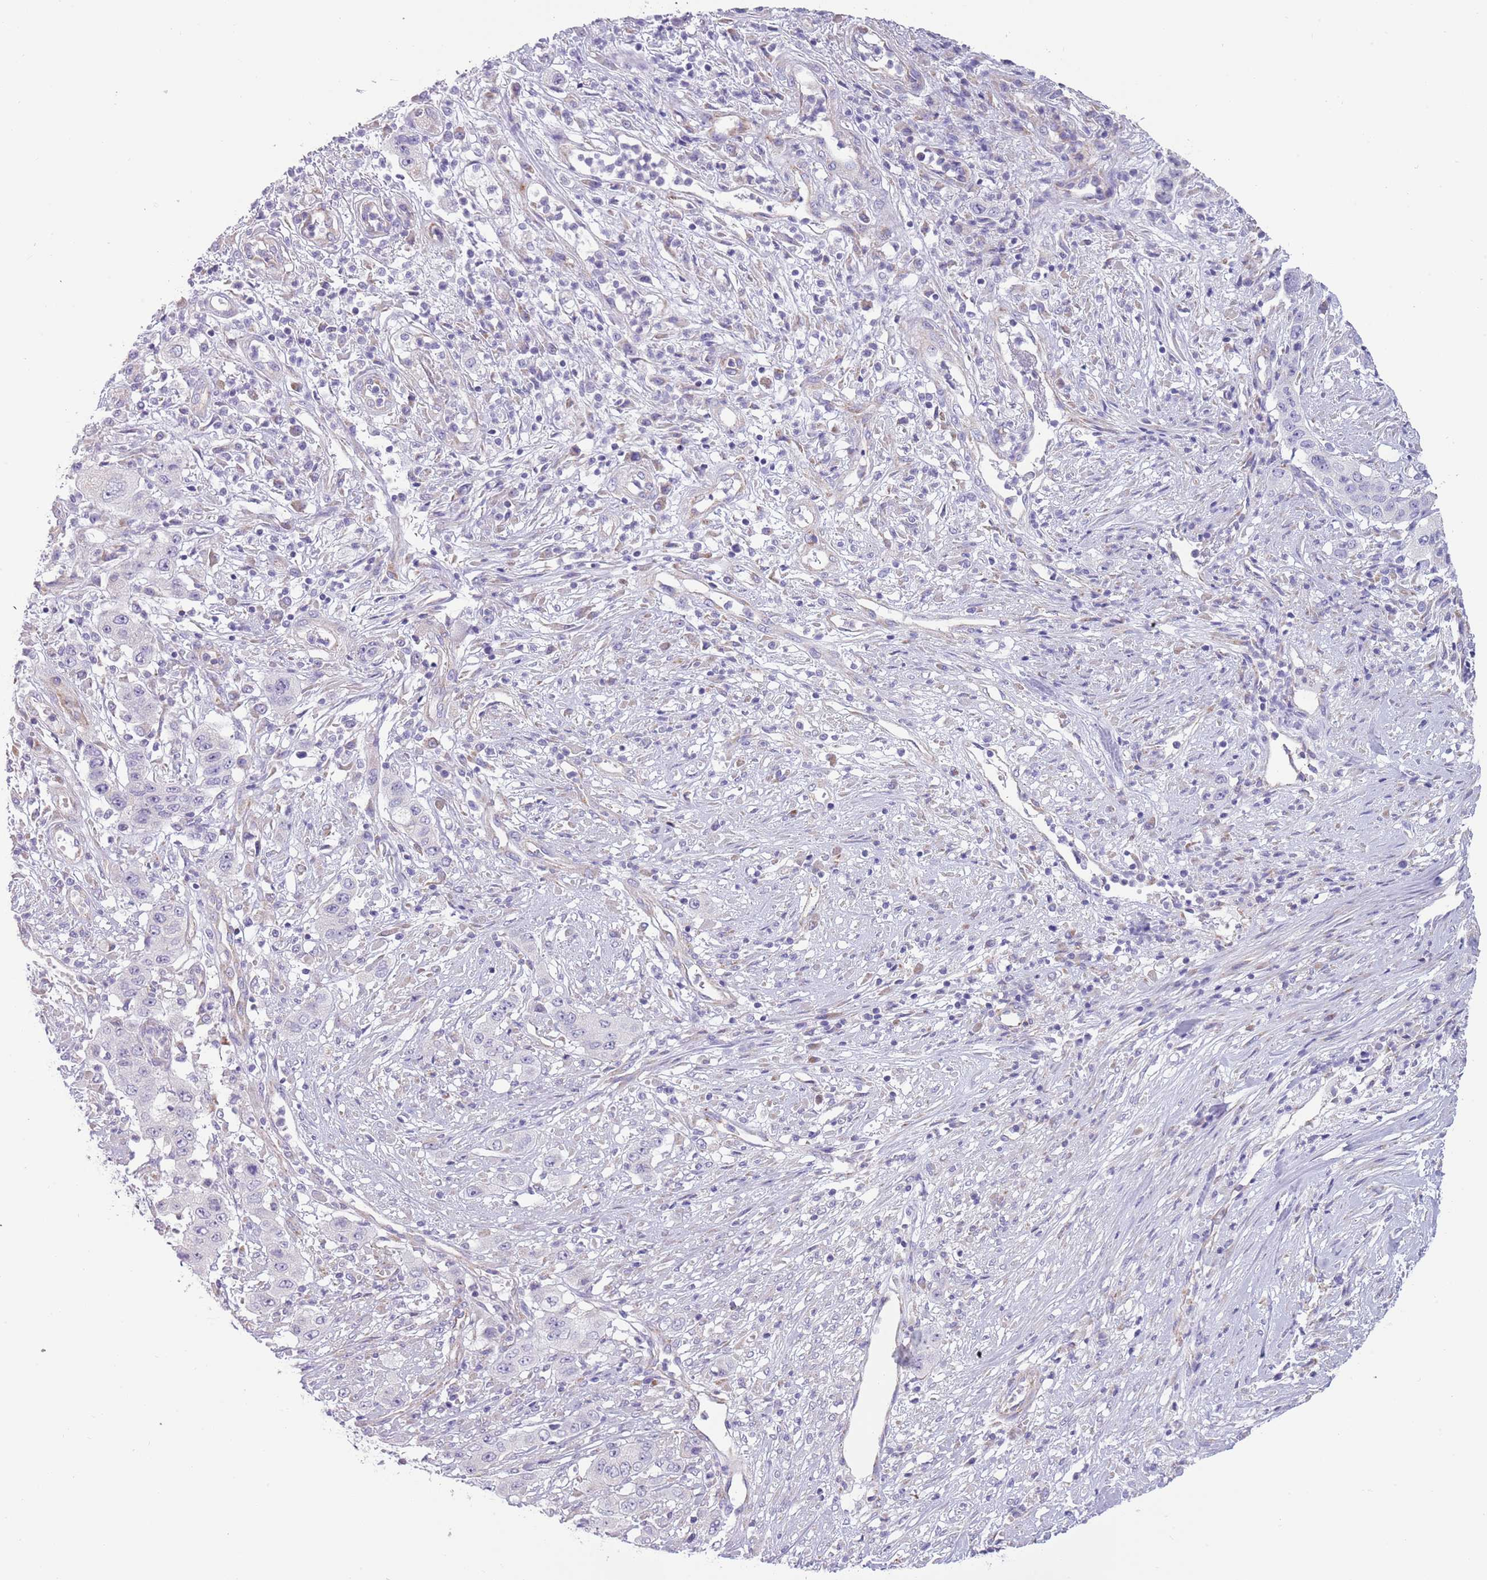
{"staining": {"intensity": "negative", "quantity": "none", "location": "none"}, "tissue": "stomach cancer", "cell_type": "Tumor cells", "image_type": "cancer", "snomed": [{"axis": "morphology", "description": "Adenocarcinoma, NOS"}, {"axis": "topography", "description": "Stomach, upper"}], "caption": "DAB (3,3'-diaminobenzidine) immunohistochemical staining of human adenocarcinoma (stomach) exhibits no significant staining in tumor cells.", "gene": "RNF222", "patient": {"sex": "male", "age": 62}}